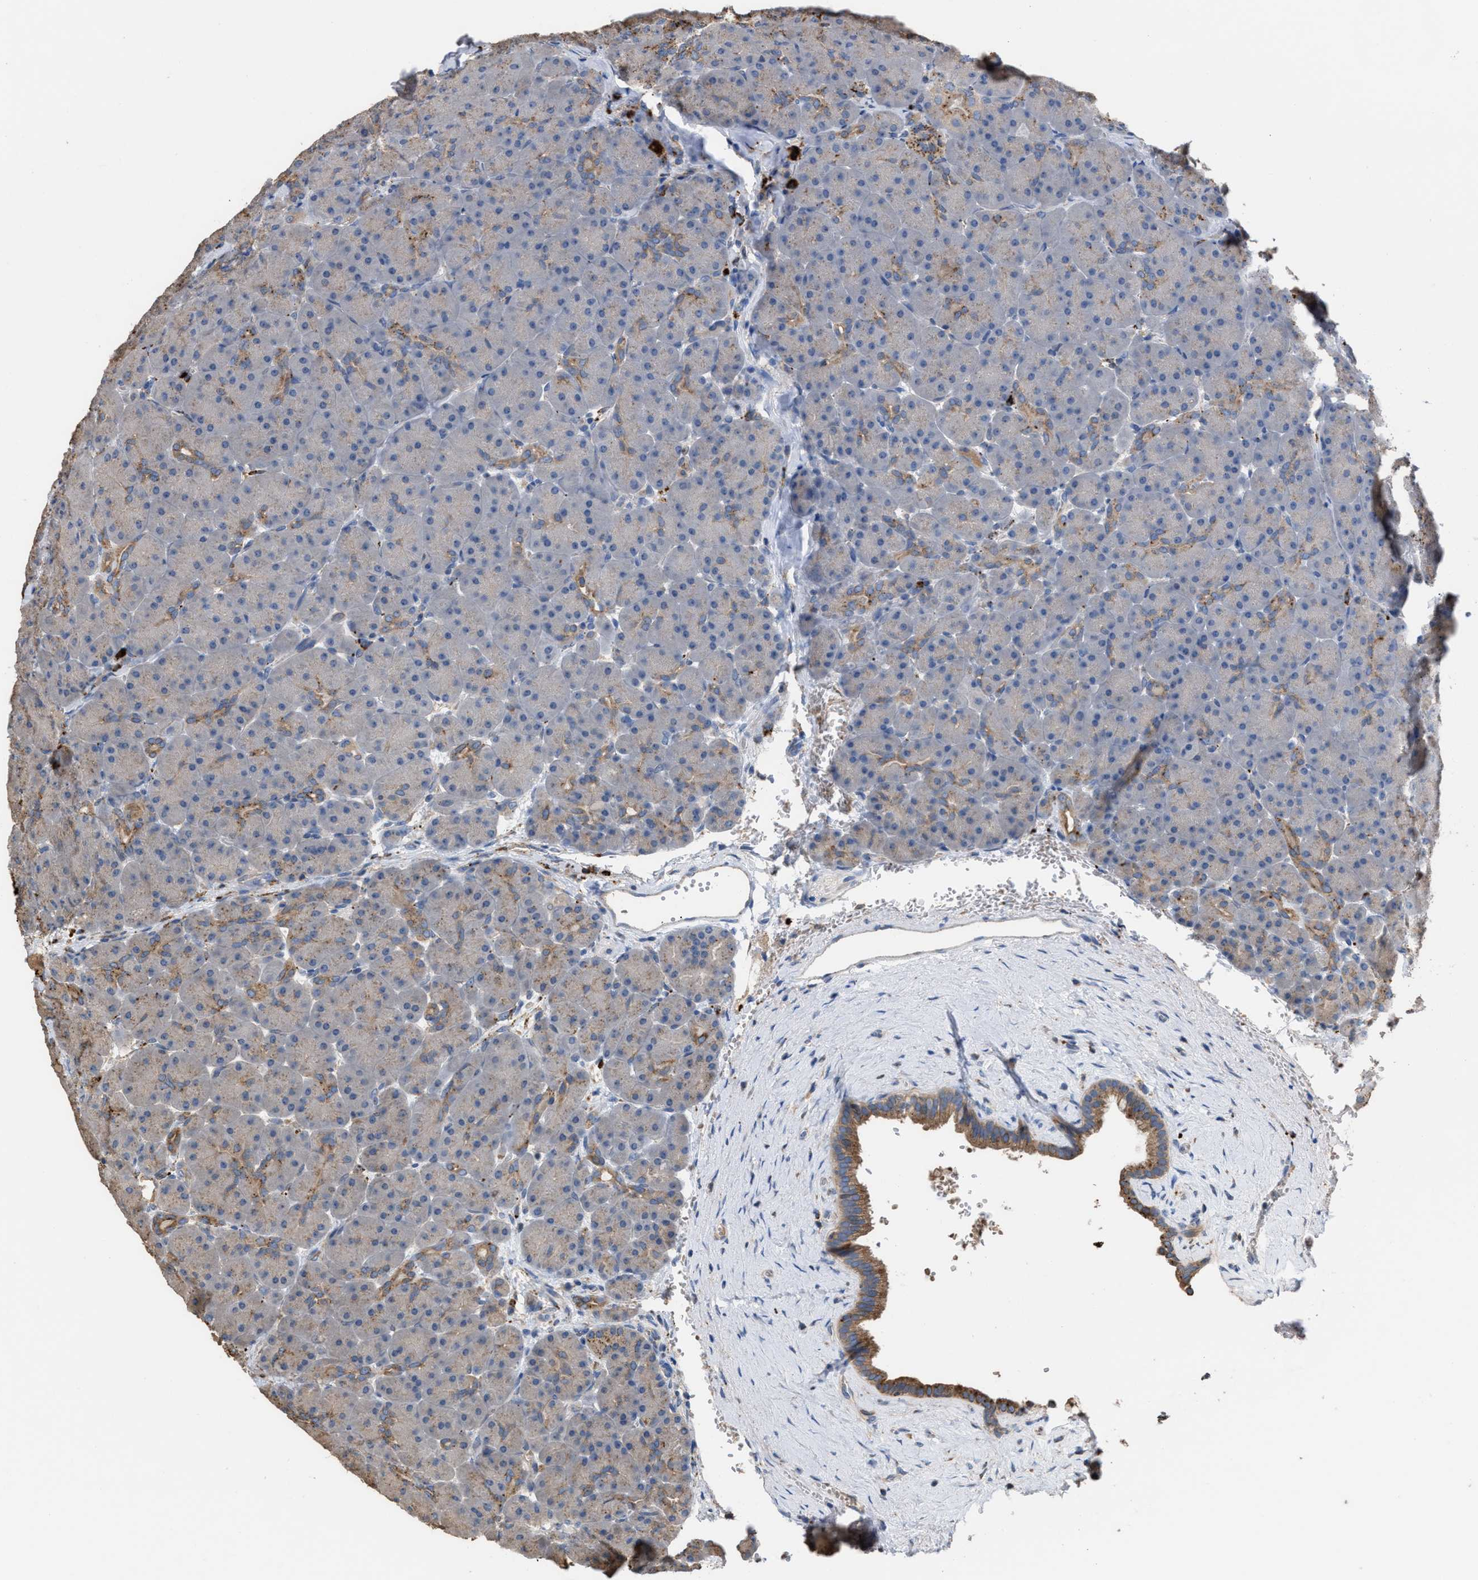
{"staining": {"intensity": "moderate", "quantity": "<25%", "location": "cytoplasmic/membranous"}, "tissue": "pancreas", "cell_type": "Exocrine glandular cells", "image_type": "normal", "snomed": [{"axis": "morphology", "description": "Normal tissue, NOS"}, {"axis": "topography", "description": "Pancreas"}], "caption": "A low amount of moderate cytoplasmic/membranous expression is present in approximately <25% of exocrine glandular cells in unremarkable pancreas. Ihc stains the protein of interest in brown and the nuclei are stained blue.", "gene": "ELMO3", "patient": {"sex": "male", "age": 66}}